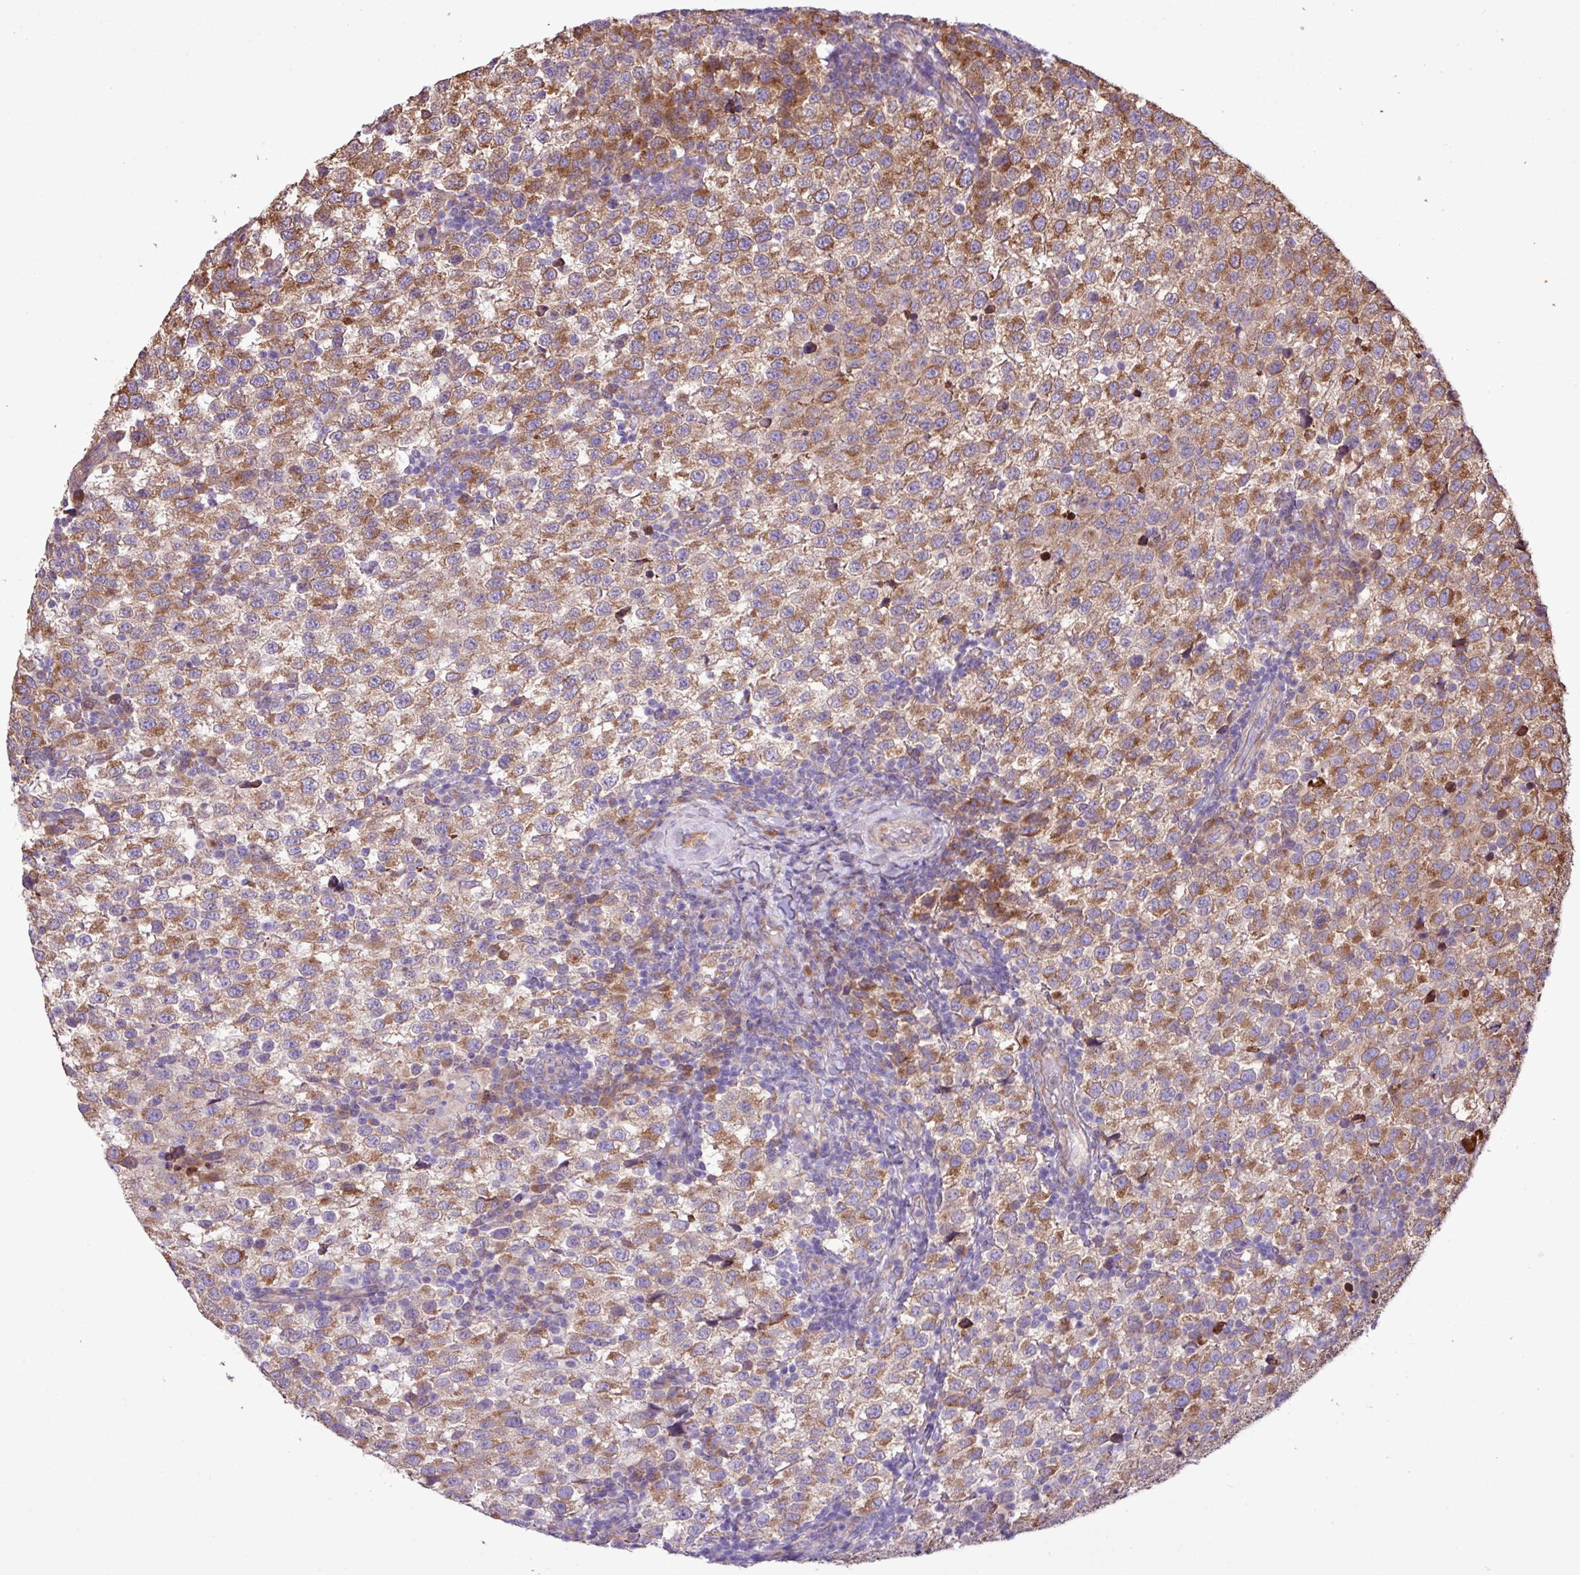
{"staining": {"intensity": "moderate", "quantity": ">75%", "location": "cytoplasmic/membranous"}, "tissue": "testis cancer", "cell_type": "Tumor cells", "image_type": "cancer", "snomed": [{"axis": "morphology", "description": "Seminoma, NOS"}, {"axis": "topography", "description": "Testis"}], "caption": "The image demonstrates a brown stain indicating the presence of a protein in the cytoplasmic/membranous of tumor cells in testis cancer.", "gene": "MEGF6", "patient": {"sex": "male", "age": 34}}